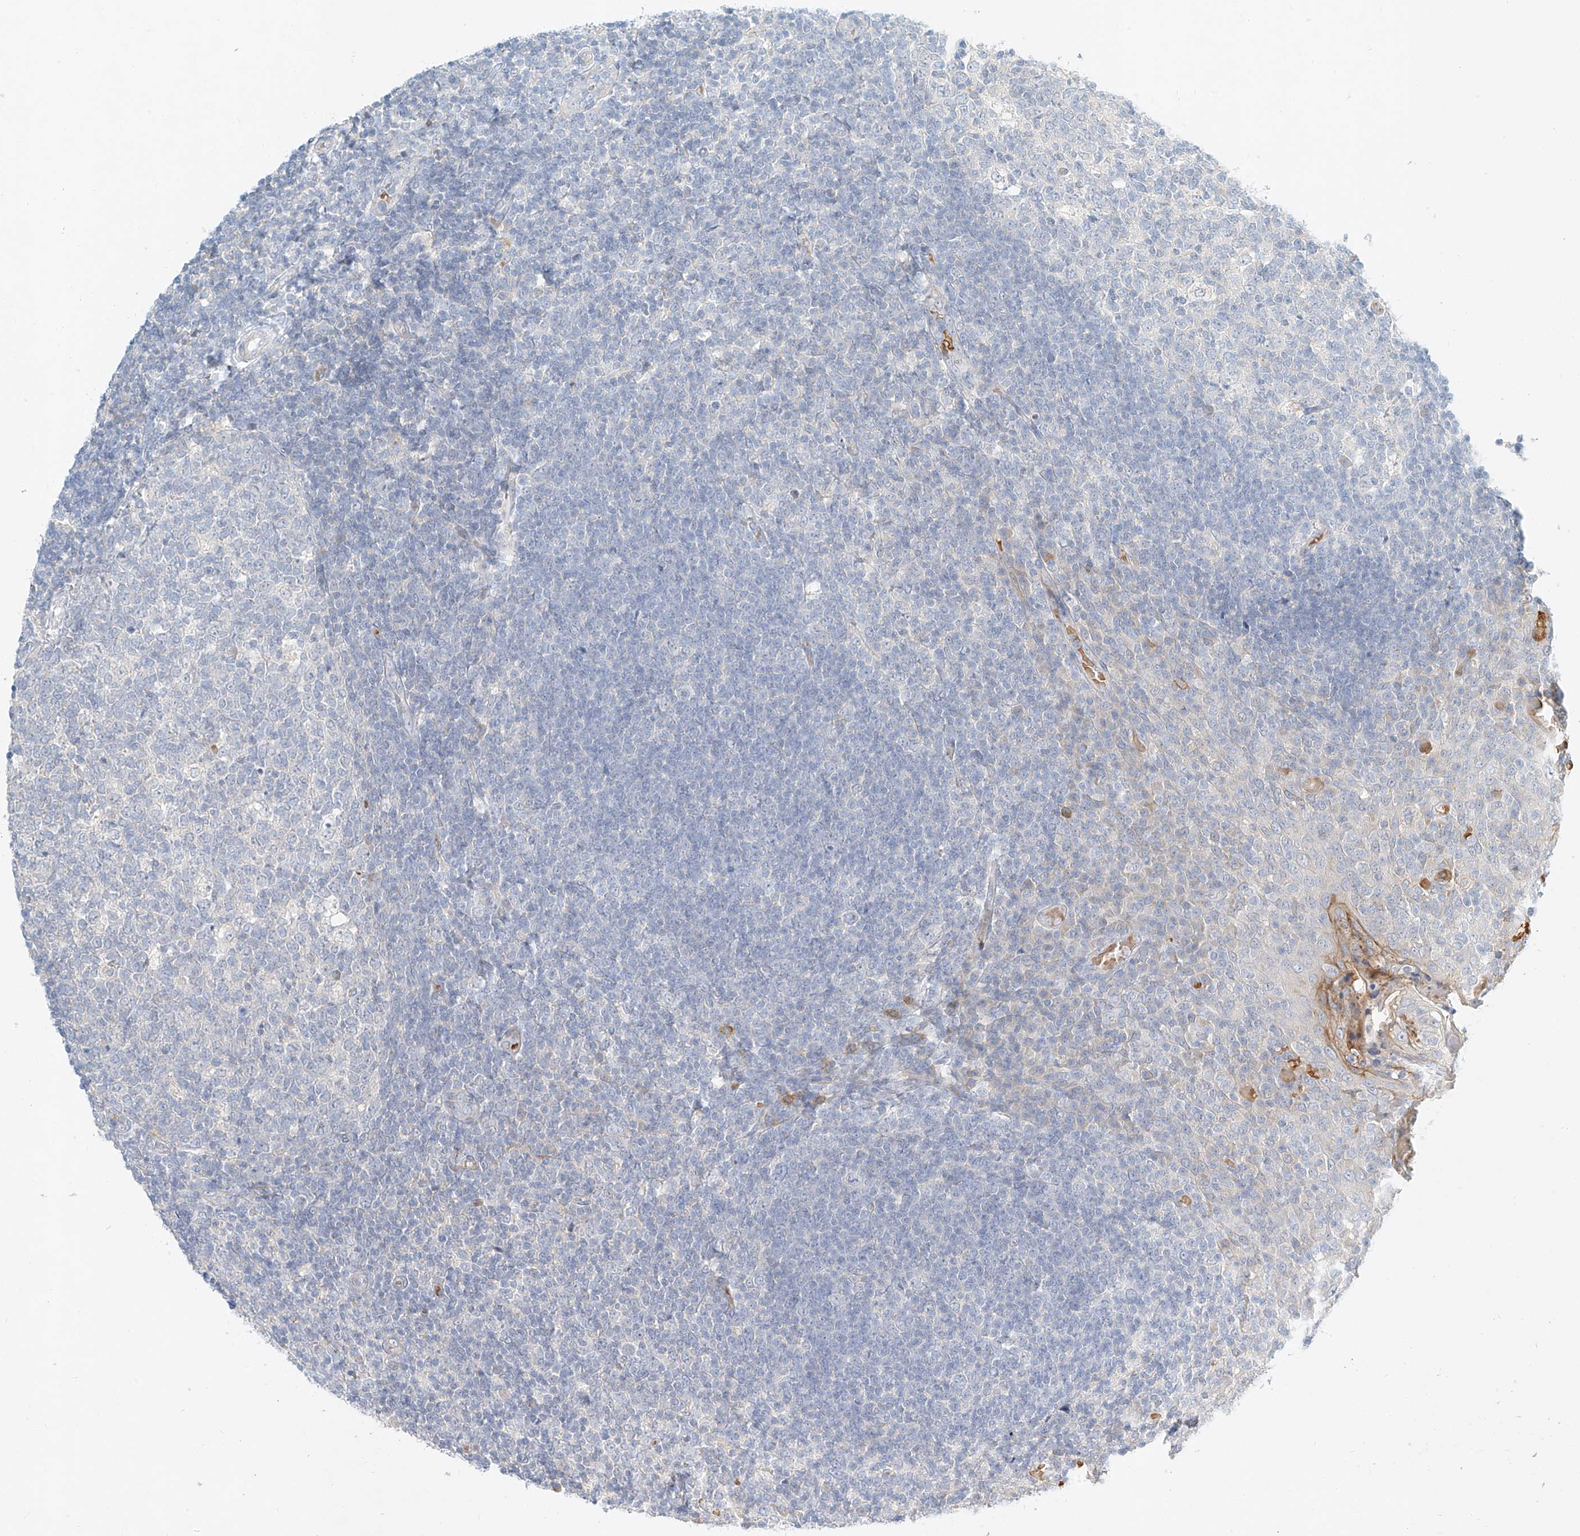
{"staining": {"intensity": "negative", "quantity": "none", "location": "none"}, "tissue": "tonsil", "cell_type": "Germinal center cells", "image_type": "normal", "snomed": [{"axis": "morphology", "description": "Normal tissue, NOS"}, {"axis": "topography", "description": "Tonsil"}], "caption": "Immunohistochemistry (IHC) image of benign tonsil: tonsil stained with DAB (3,3'-diaminobenzidine) demonstrates no significant protein expression in germinal center cells.", "gene": "SYTL3", "patient": {"sex": "female", "age": 19}}